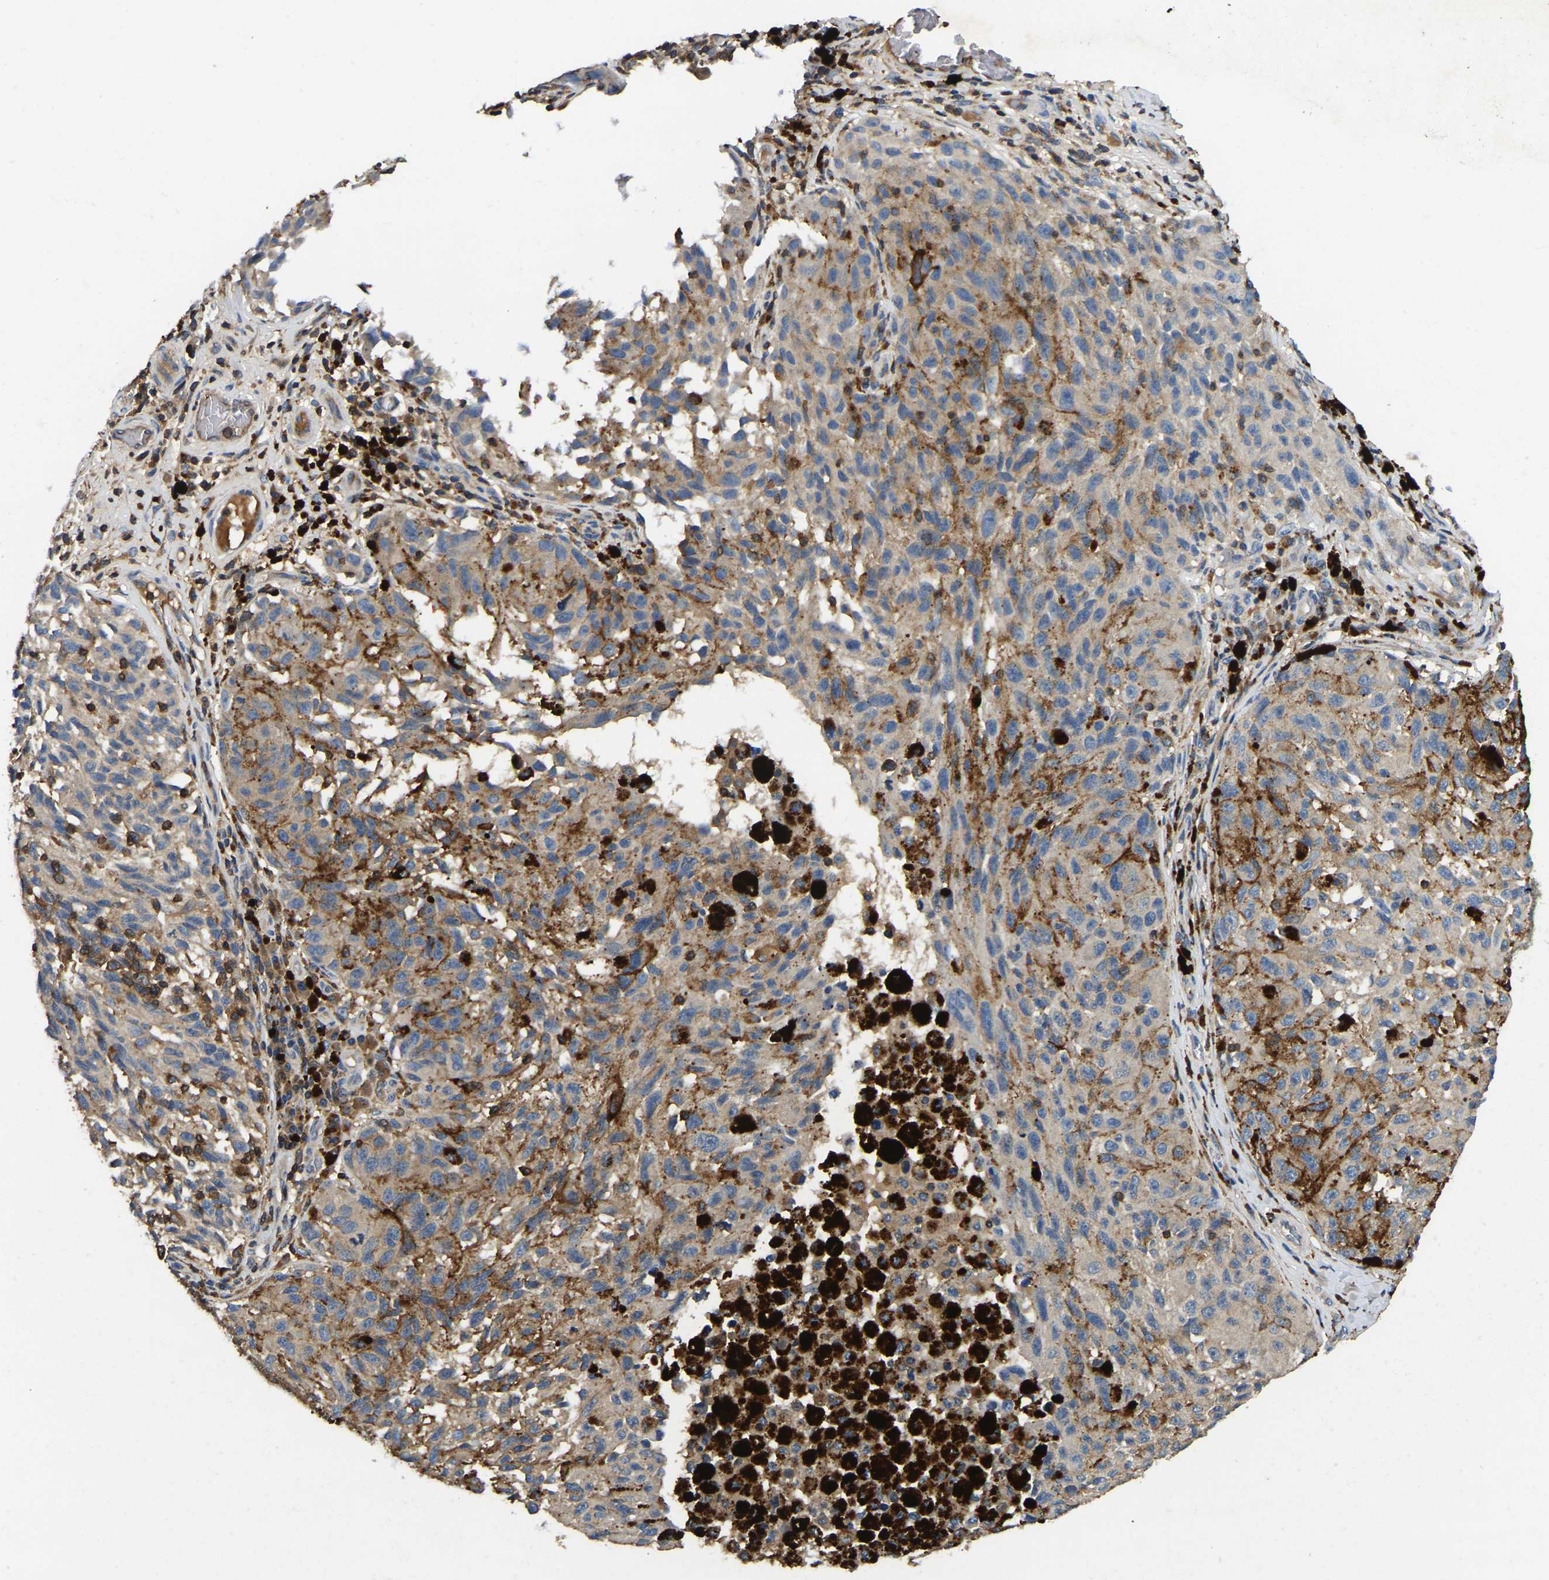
{"staining": {"intensity": "weak", "quantity": "25%-75%", "location": "cytoplasmic/membranous"}, "tissue": "melanoma", "cell_type": "Tumor cells", "image_type": "cancer", "snomed": [{"axis": "morphology", "description": "Malignant melanoma, NOS"}, {"axis": "topography", "description": "Skin"}], "caption": "Human malignant melanoma stained with a protein marker displays weak staining in tumor cells.", "gene": "SMPD2", "patient": {"sex": "female", "age": 73}}